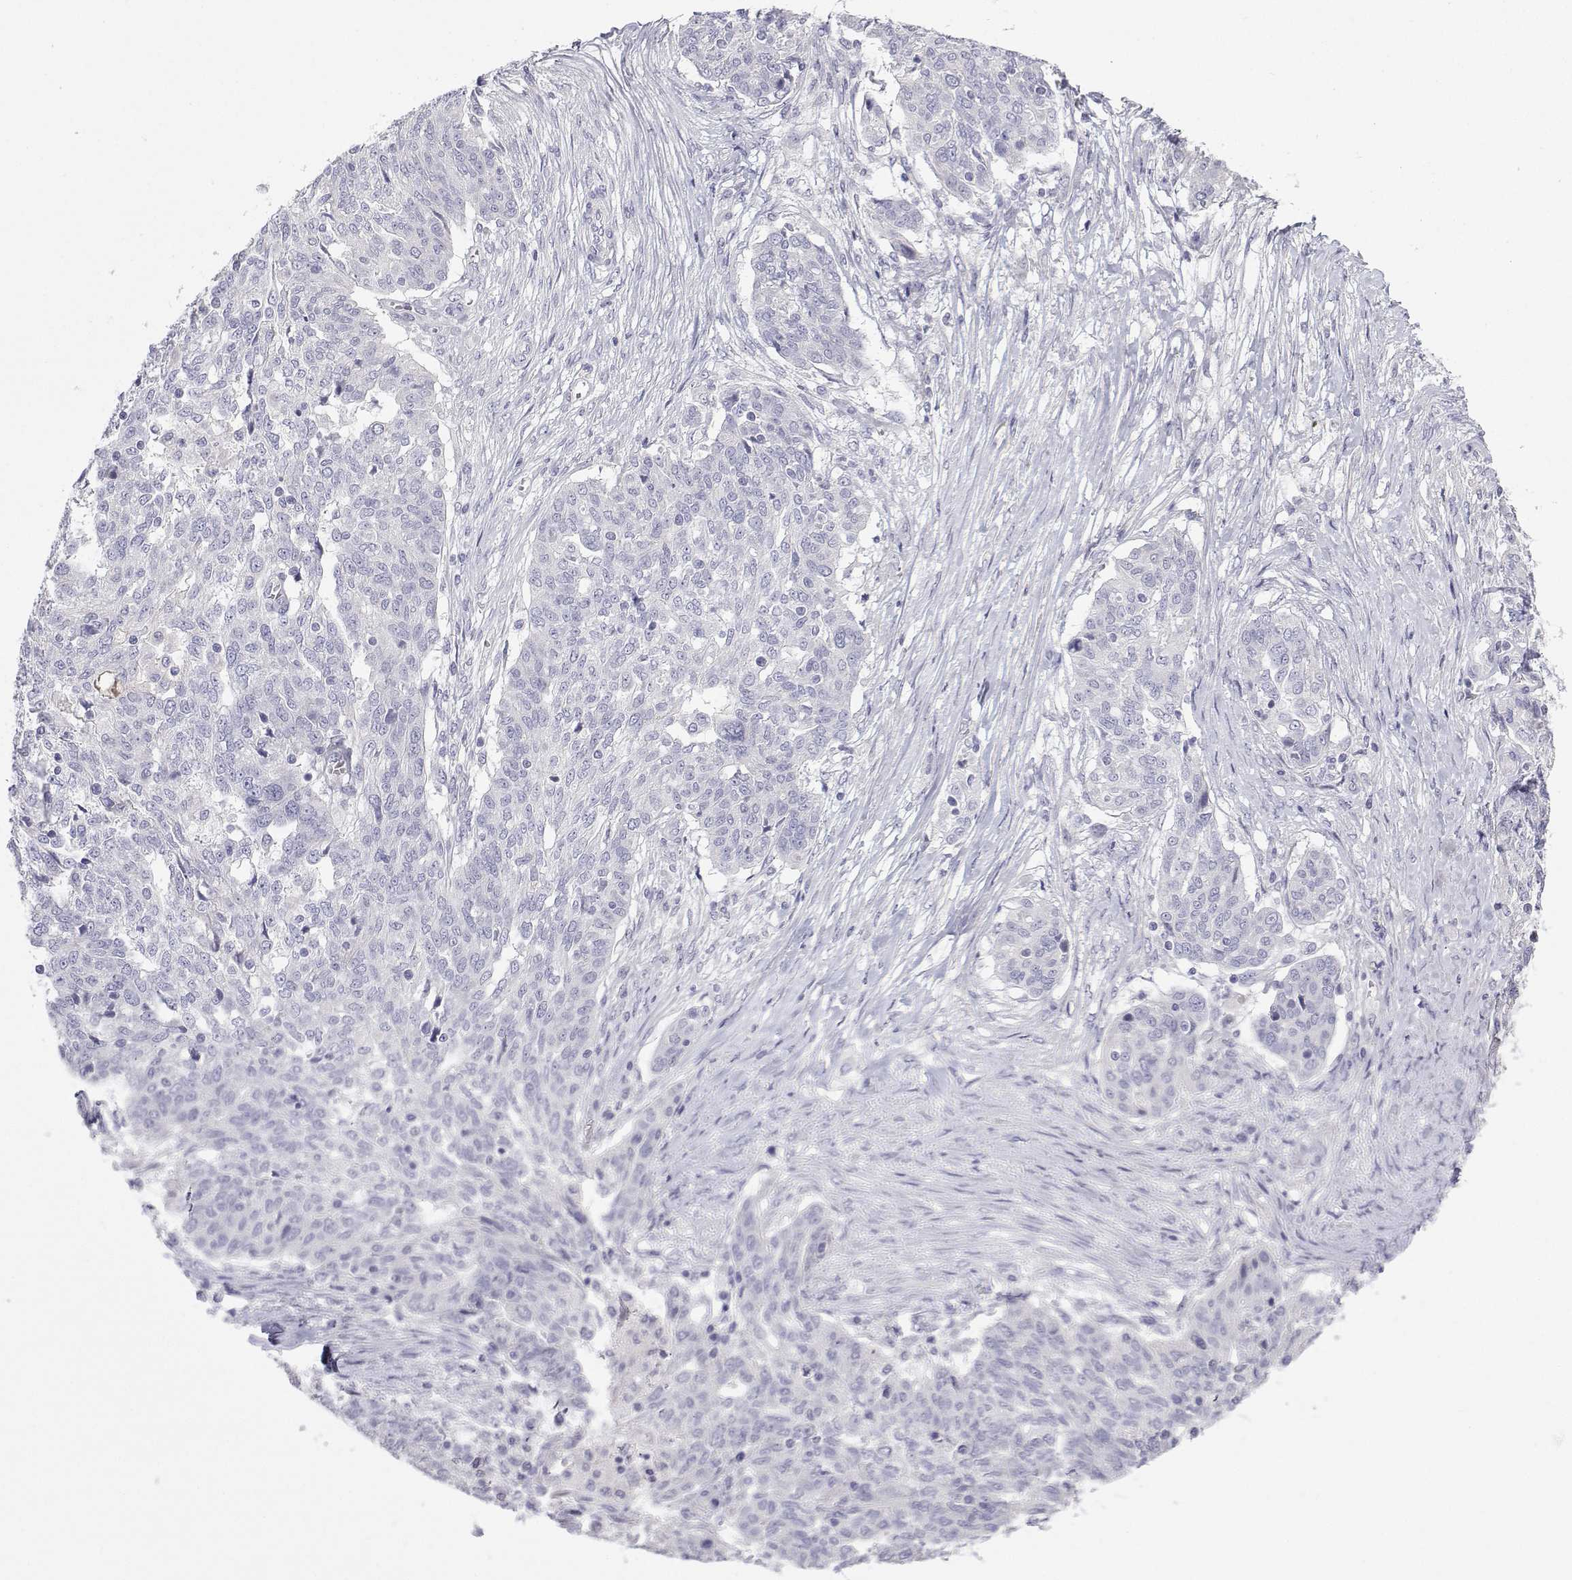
{"staining": {"intensity": "negative", "quantity": "none", "location": "none"}, "tissue": "ovarian cancer", "cell_type": "Tumor cells", "image_type": "cancer", "snomed": [{"axis": "morphology", "description": "Cystadenocarcinoma, serous, NOS"}, {"axis": "topography", "description": "Ovary"}], "caption": "The micrograph demonstrates no significant expression in tumor cells of ovarian serous cystadenocarcinoma. (DAB (3,3'-diaminobenzidine) IHC with hematoxylin counter stain).", "gene": "ANKRD65", "patient": {"sex": "female", "age": 67}}